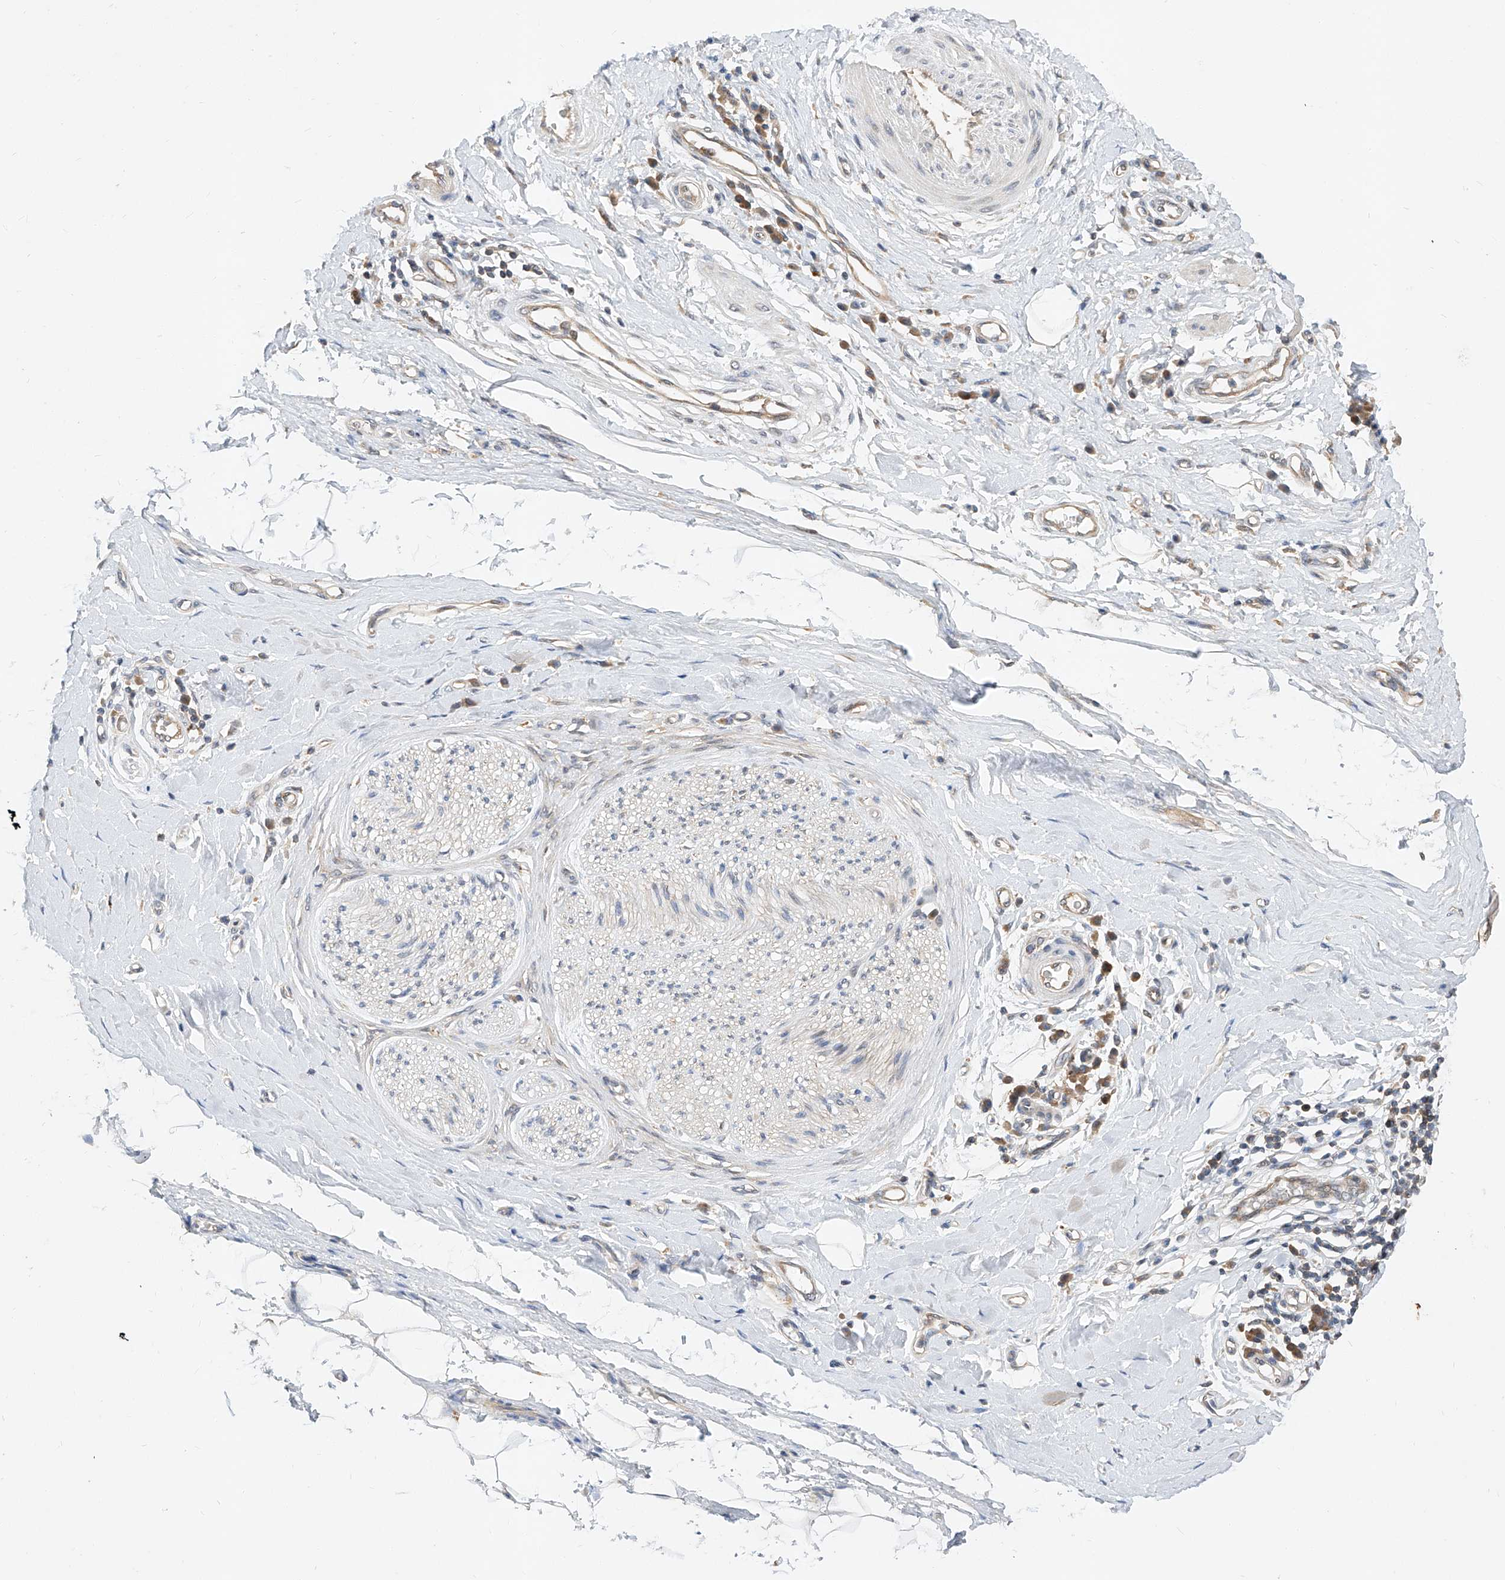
{"staining": {"intensity": "negative", "quantity": "none", "location": "none"}, "tissue": "adipose tissue", "cell_type": "Adipocytes", "image_type": "normal", "snomed": [{"axis": "morphology", "description": "Normal tissue, NOS"}, {"axis": "morphology", "description": "Adenocarcinoma, NOS"}, {"axis": "topography", "description": "Esophagus"}, {"axis": "topography", "description": "Stomach, upper"}, {"axis": "topography", "description": "Peripheral nerve tissue"}], "caption": "High magnification brightfield microscopy of benign adipose tissue stained with DAB (3,3'-diaminobenzidine) (brown) and counterstained with hematoxylin (blue): adipocytes show no significant staining. (DAB immunohistochemistry with hematoxylin counter stain).", "gene": "DIRAS3", "patient": {"sex": "male", "age": 62}}